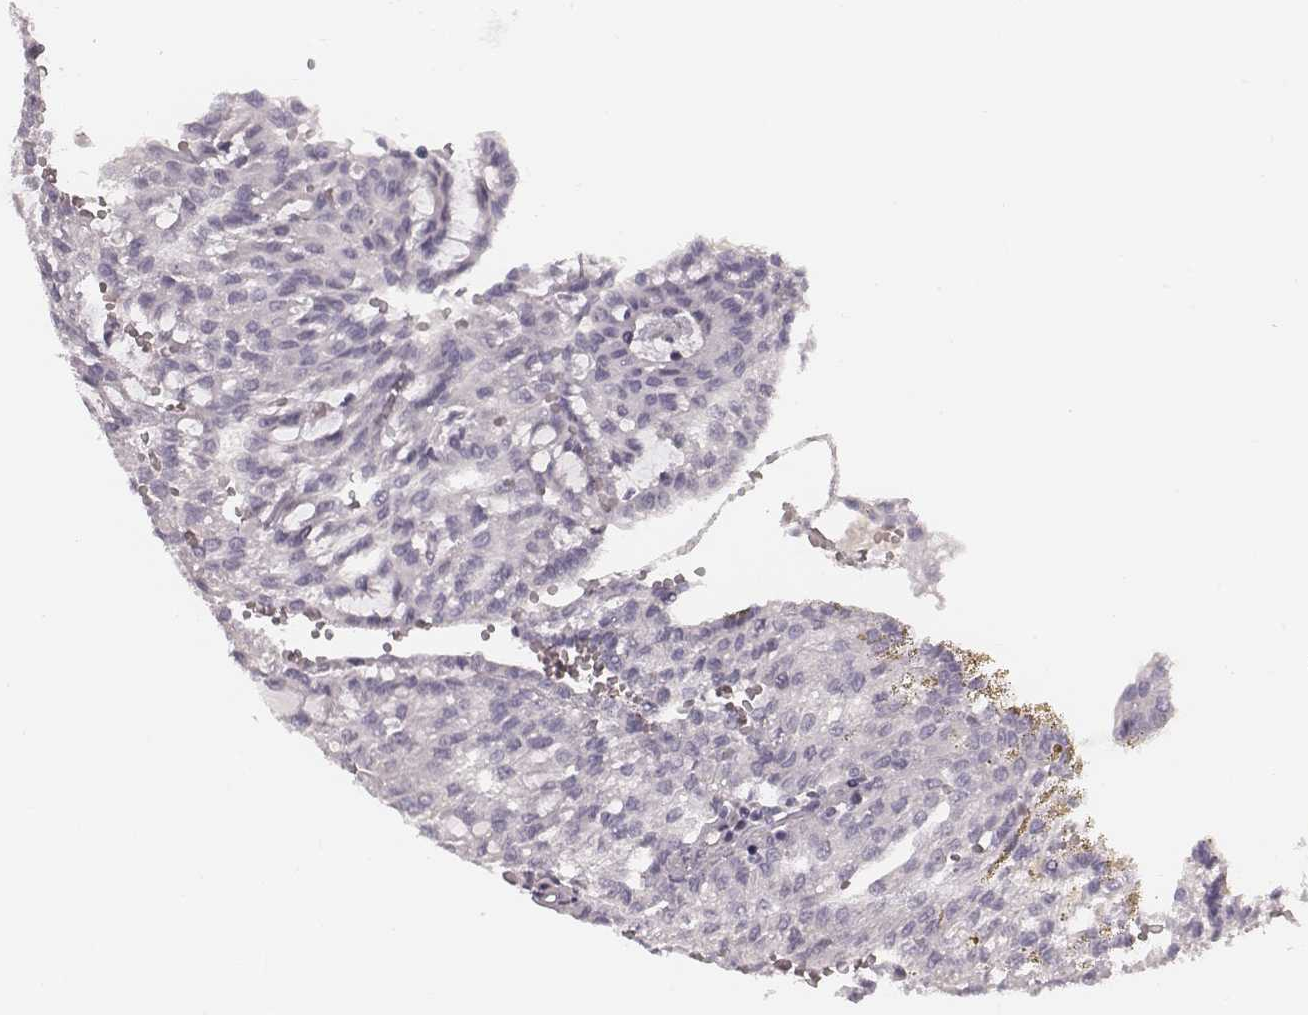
{"staining": {"intensity": "negative", "quantity": "none", "location": "none"}, "tissue": "renal cancer", "cell_type": "Tumor cells", "image_type": "cancer", "snomed": [{"axis": "morphology", "description": "Adenocarcinoma, NOS"}, {"axis": "topography", "description": "Kidney"}], "caption": "Immunohistochemistry (IHC) micrograph of renal adenocarcinoma stained for a protein (brown), which reveals no staining in tumor cells.", "gene": "S100Z", "patient": {"sex": "male", "age": 63}}